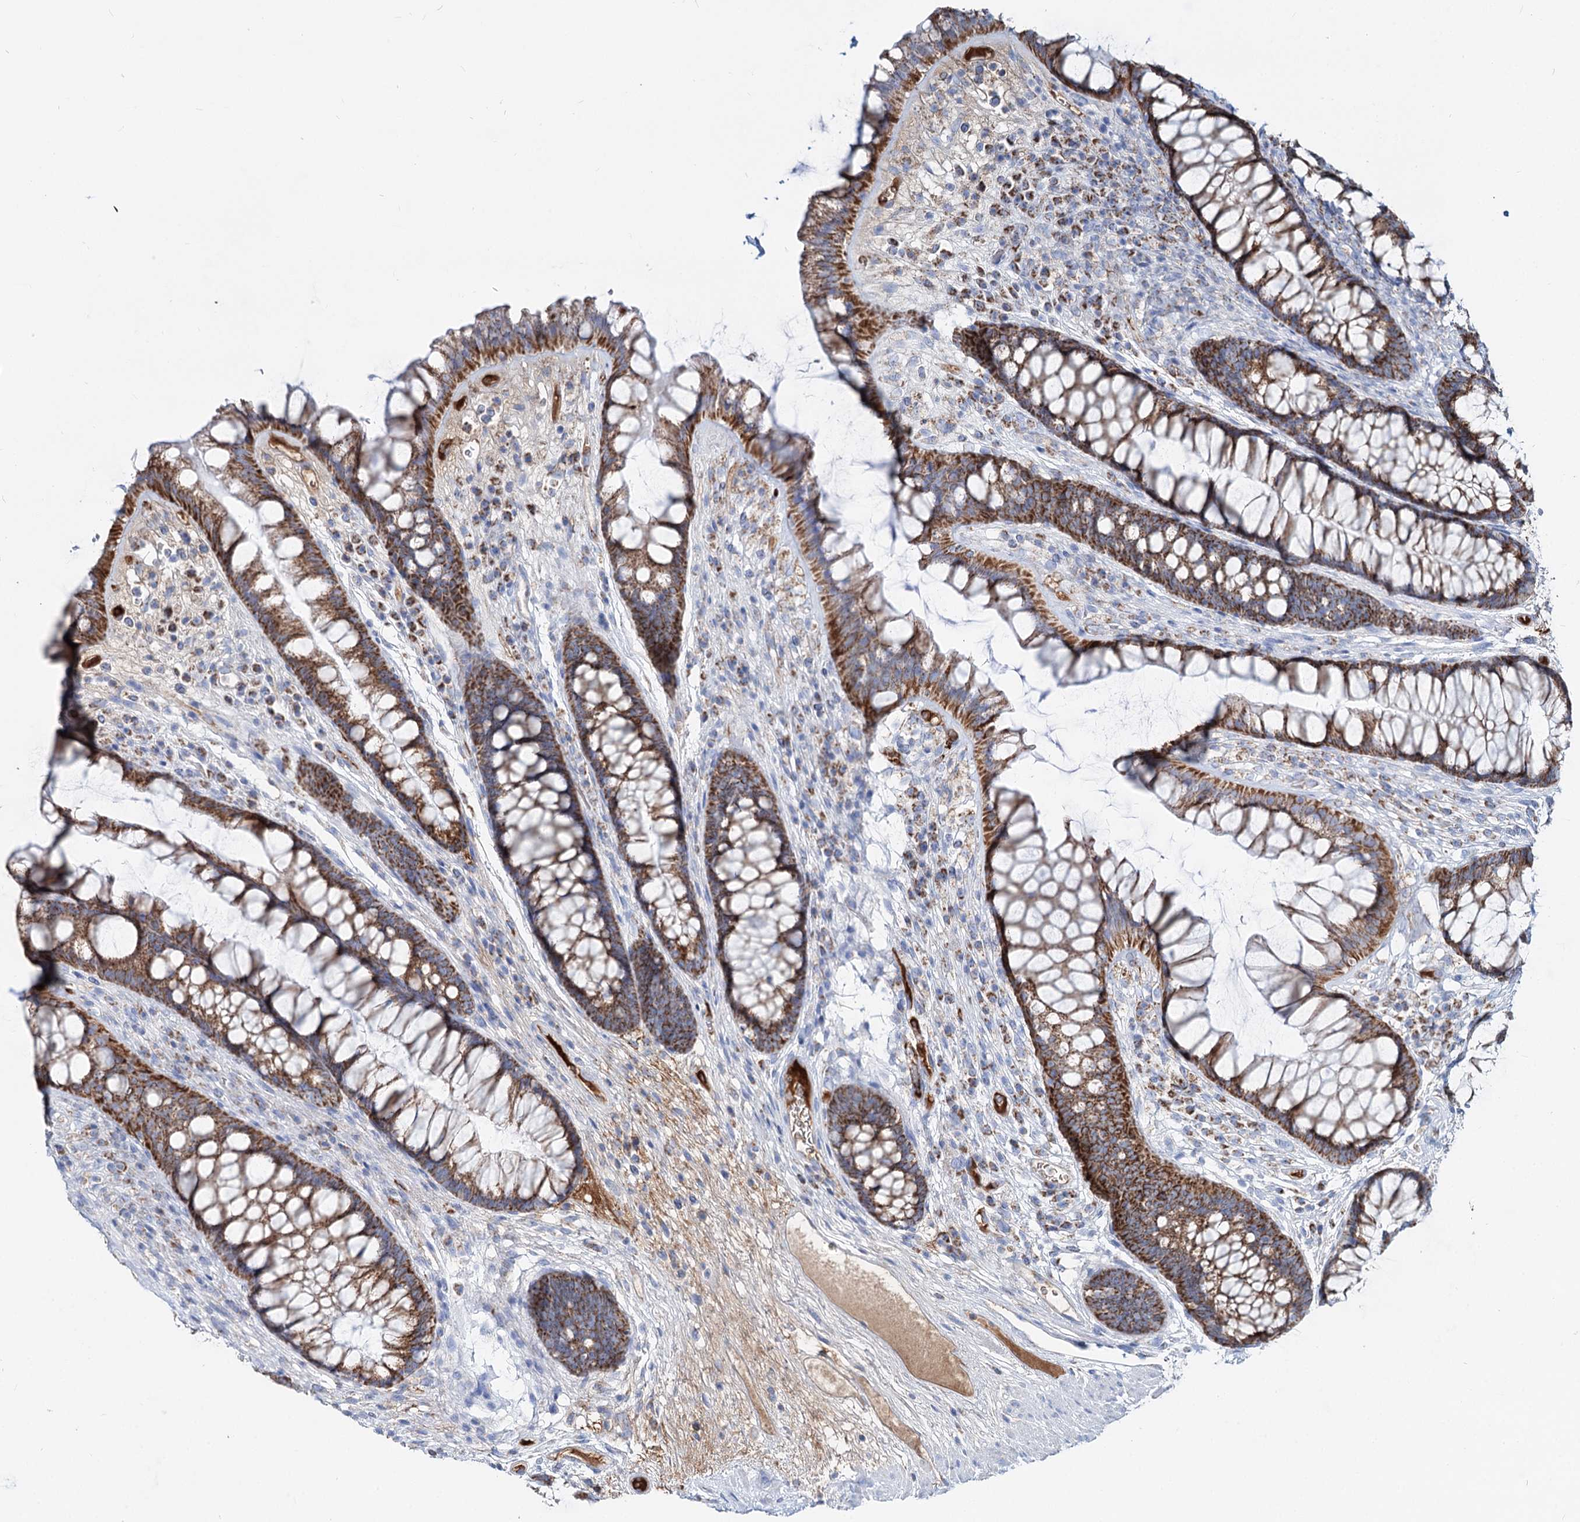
{"staining": {"intensity": "strong", "quantity": ">75%", "location": "cytoplasmic/membranous"}, "tissue": "rectum", "cell_type": "Glandular cells", "image_type": "normal", "snomed": [{"axis": "morphology", "description": "Normal tissue, NOS"}, {"axis": "topography", "description": "Rectum"}], "caption": "Strong cytoplasmic/membranous expression is identified in about >75% of glandular cells in benign rectum.", "gene": "MCCC2", "patient": {"sex": "male", "age": 74}}